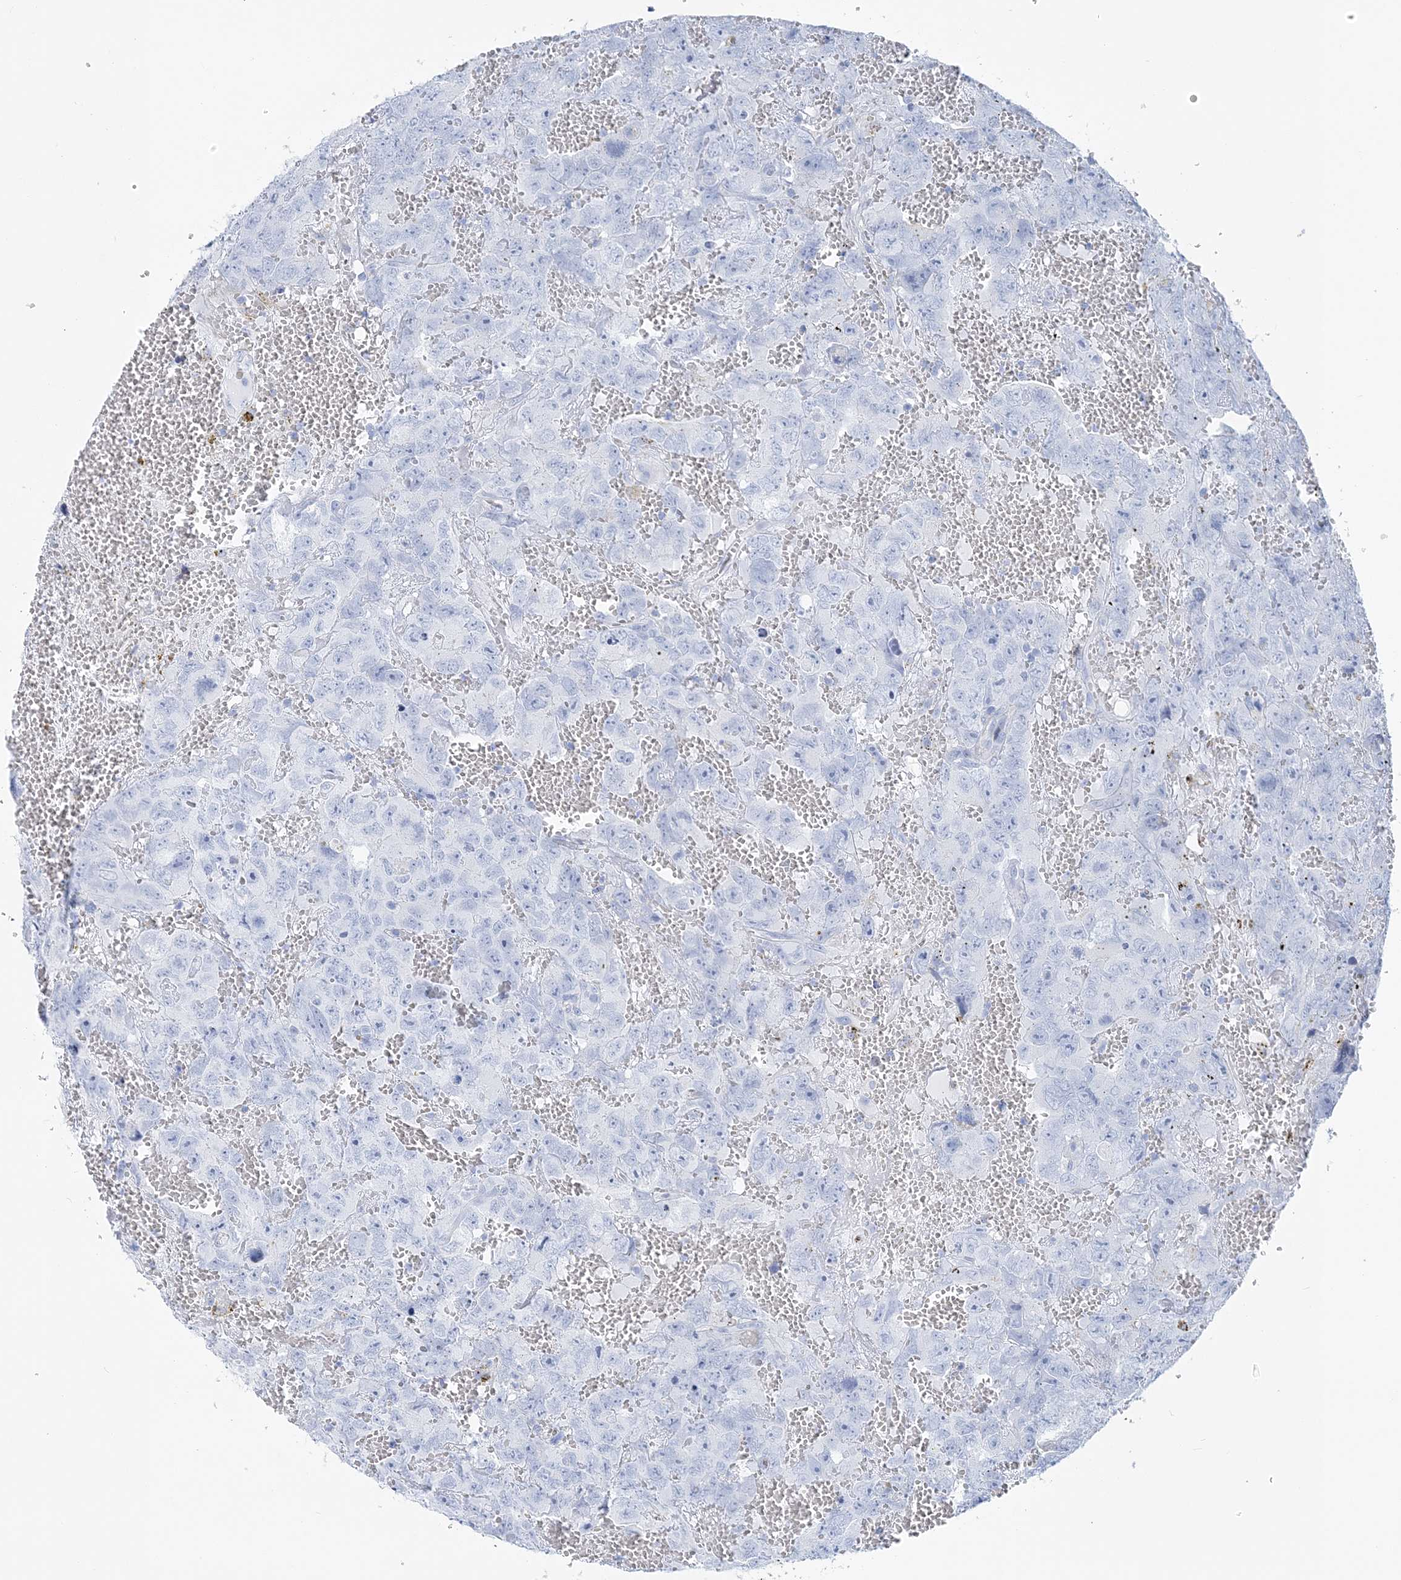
{"staining": {"intensity": "negative", "quantity": "none", "location": "none"}, "tissue": "testis cancer", "cell_type": "Tumor cells", "image_type": "cancer", "snomed": [{"axis": "morphology", "description": "Carcinoma, Embryonal, NOS"}, {"axis": "topography", "description": "Testis"}], "caption": "There is no significant expression in tumor cells of testis embryonal carcinoma.", "gene": "NKX6-1", "patient": {"sex": "male", "age": 45}}